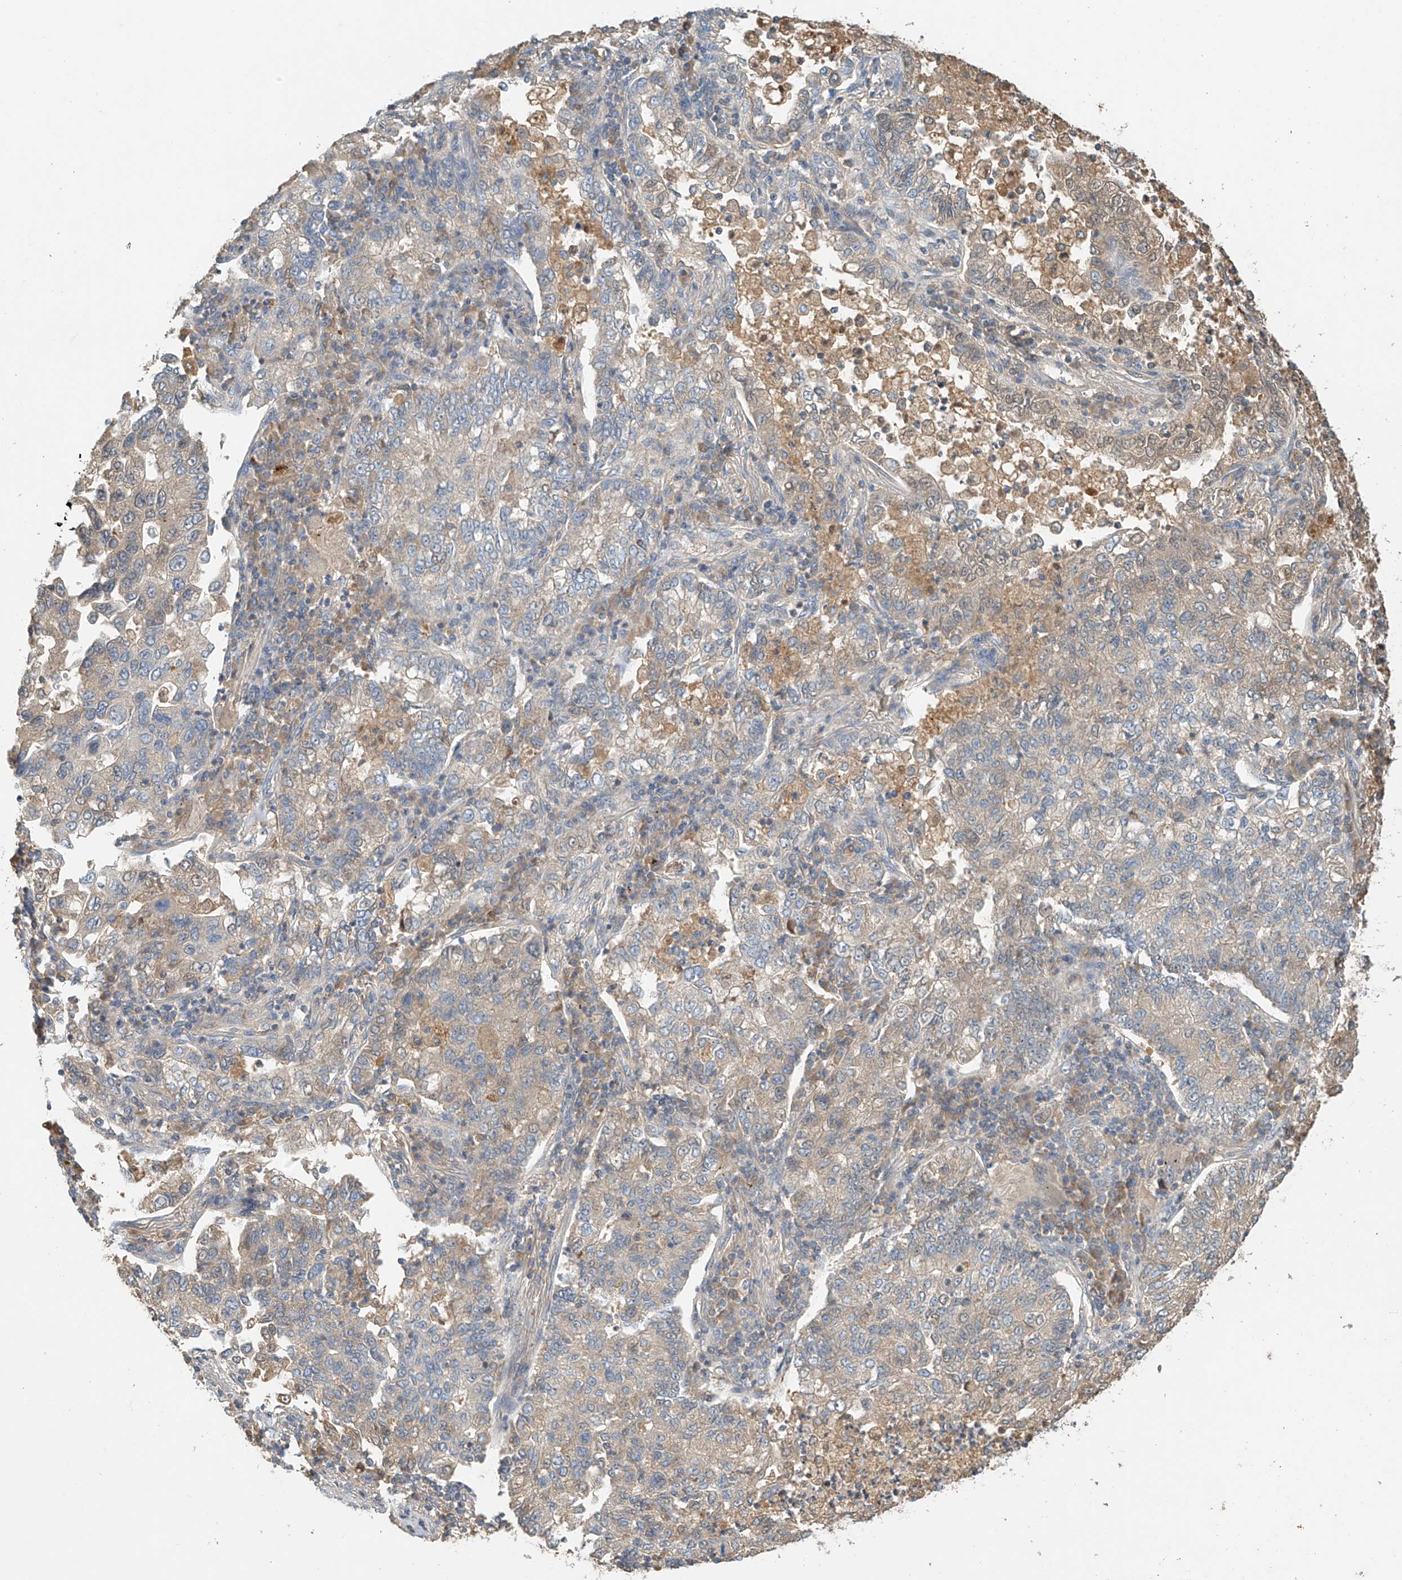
{"staining": {"intensity": "negative", "quantity": "none", "location": "none"}, "tissue": "lung cancer", "cell_type": "Tumor cells", "image_type": "cancer", "snomed": [{"axis": "morphology", "description": "Adenocarcinoma, NOS"}, {"axis": "topography", "description": "Lung"}], "caption": "The immunohistochemistry (IHC) micrograph has no significant expression in tumor cells of lung adenocarcinoma tissue.", "gene": "GNB1L", "patient": {"sex": "male", "age": 49}}